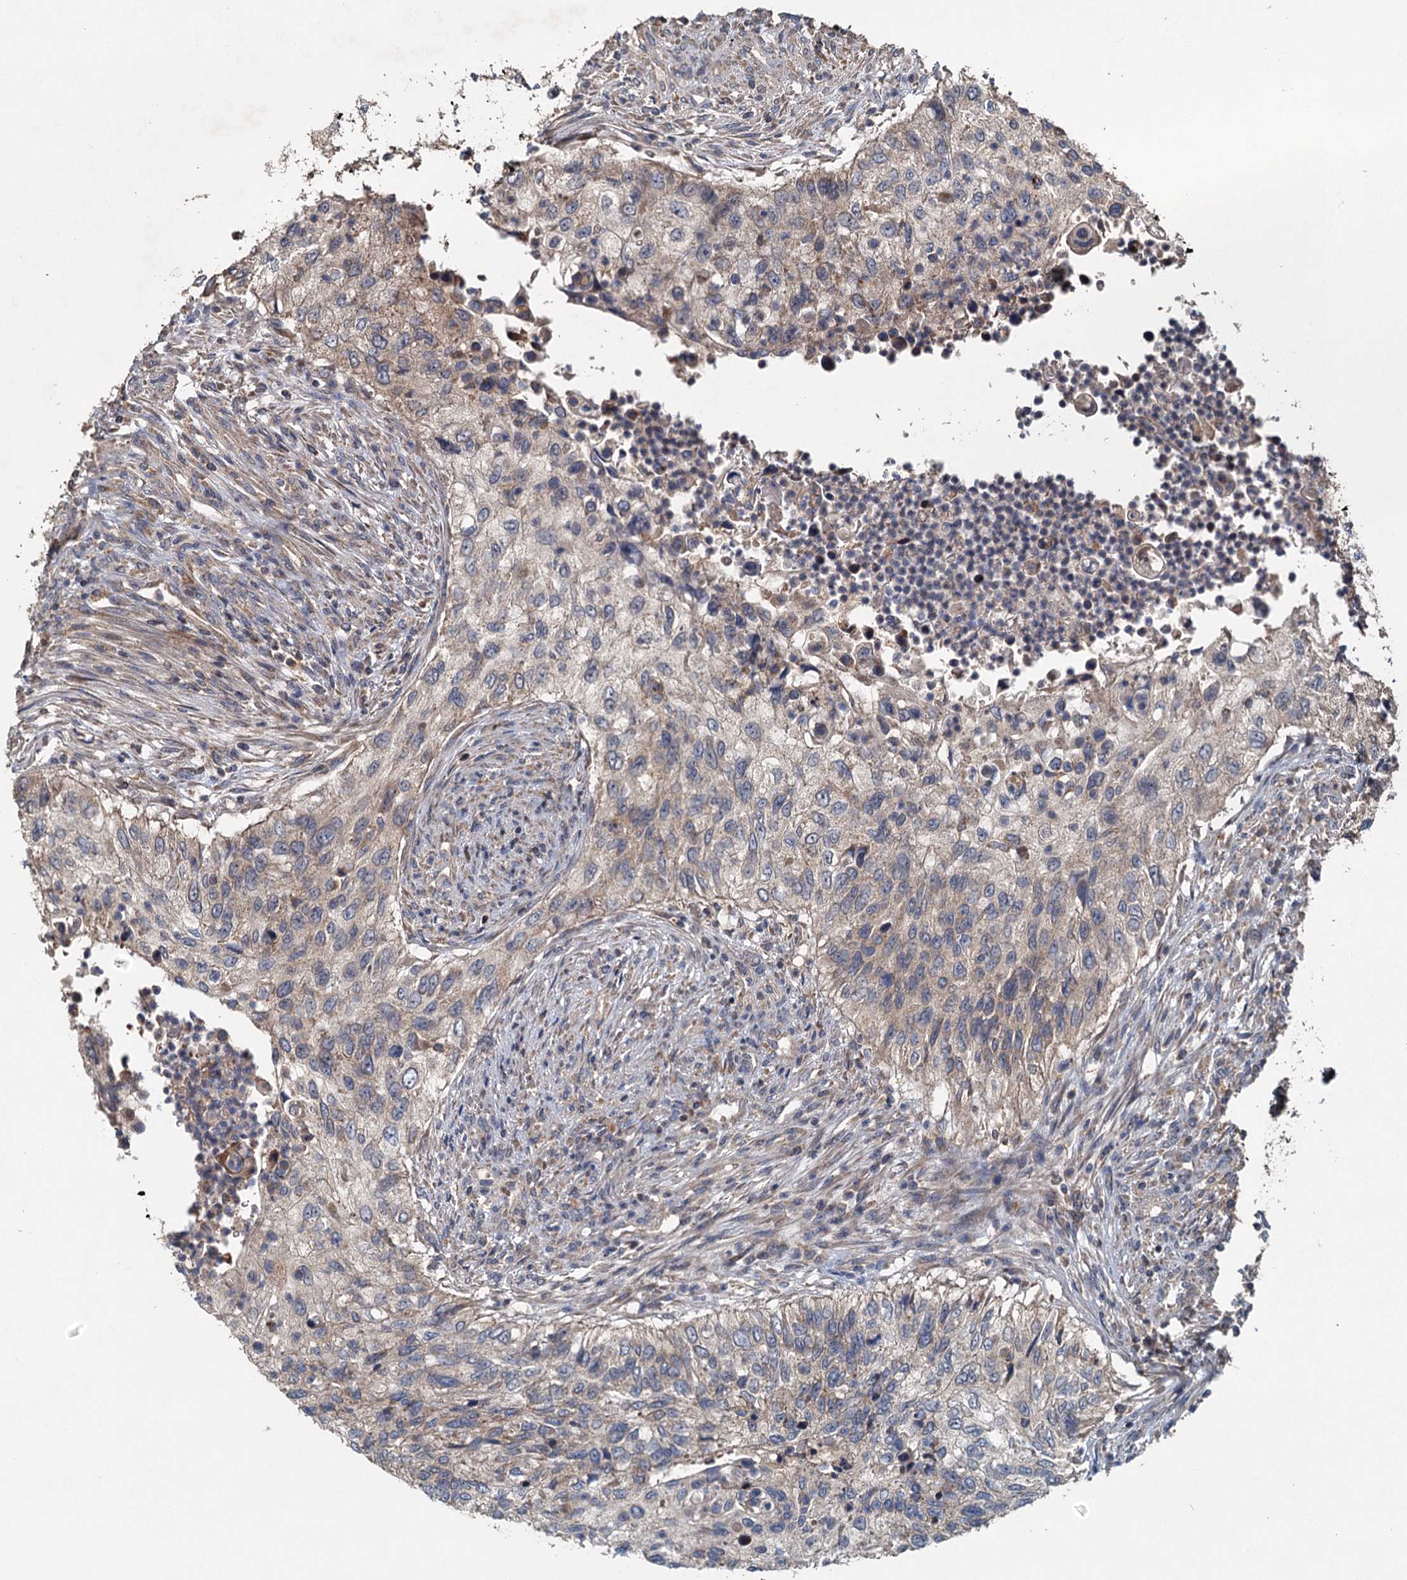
{"staining": {"intensity": "weak", "quantity": "25%-75%", "location": "cytoplasmic/membranous"}, "tissue": "urothelial cancer", "cell_type": "Tumor cells", "image_type": "cancer", "snomed": [{"axis": "morphology", "description": "Urothelial carcinoma, High grade"}, {"axis": "topography", "description": "Urinary bladder"}], "caption": "Approximately 25%-75% of tumor cells in high-grade urothelial carcinoma reveal weak cytoplasmic/membranous protein staining as visualized by brown immunohistochemical staining.", "gene": "OTUB1", "patient": {"sex": "female", "age": 60}}